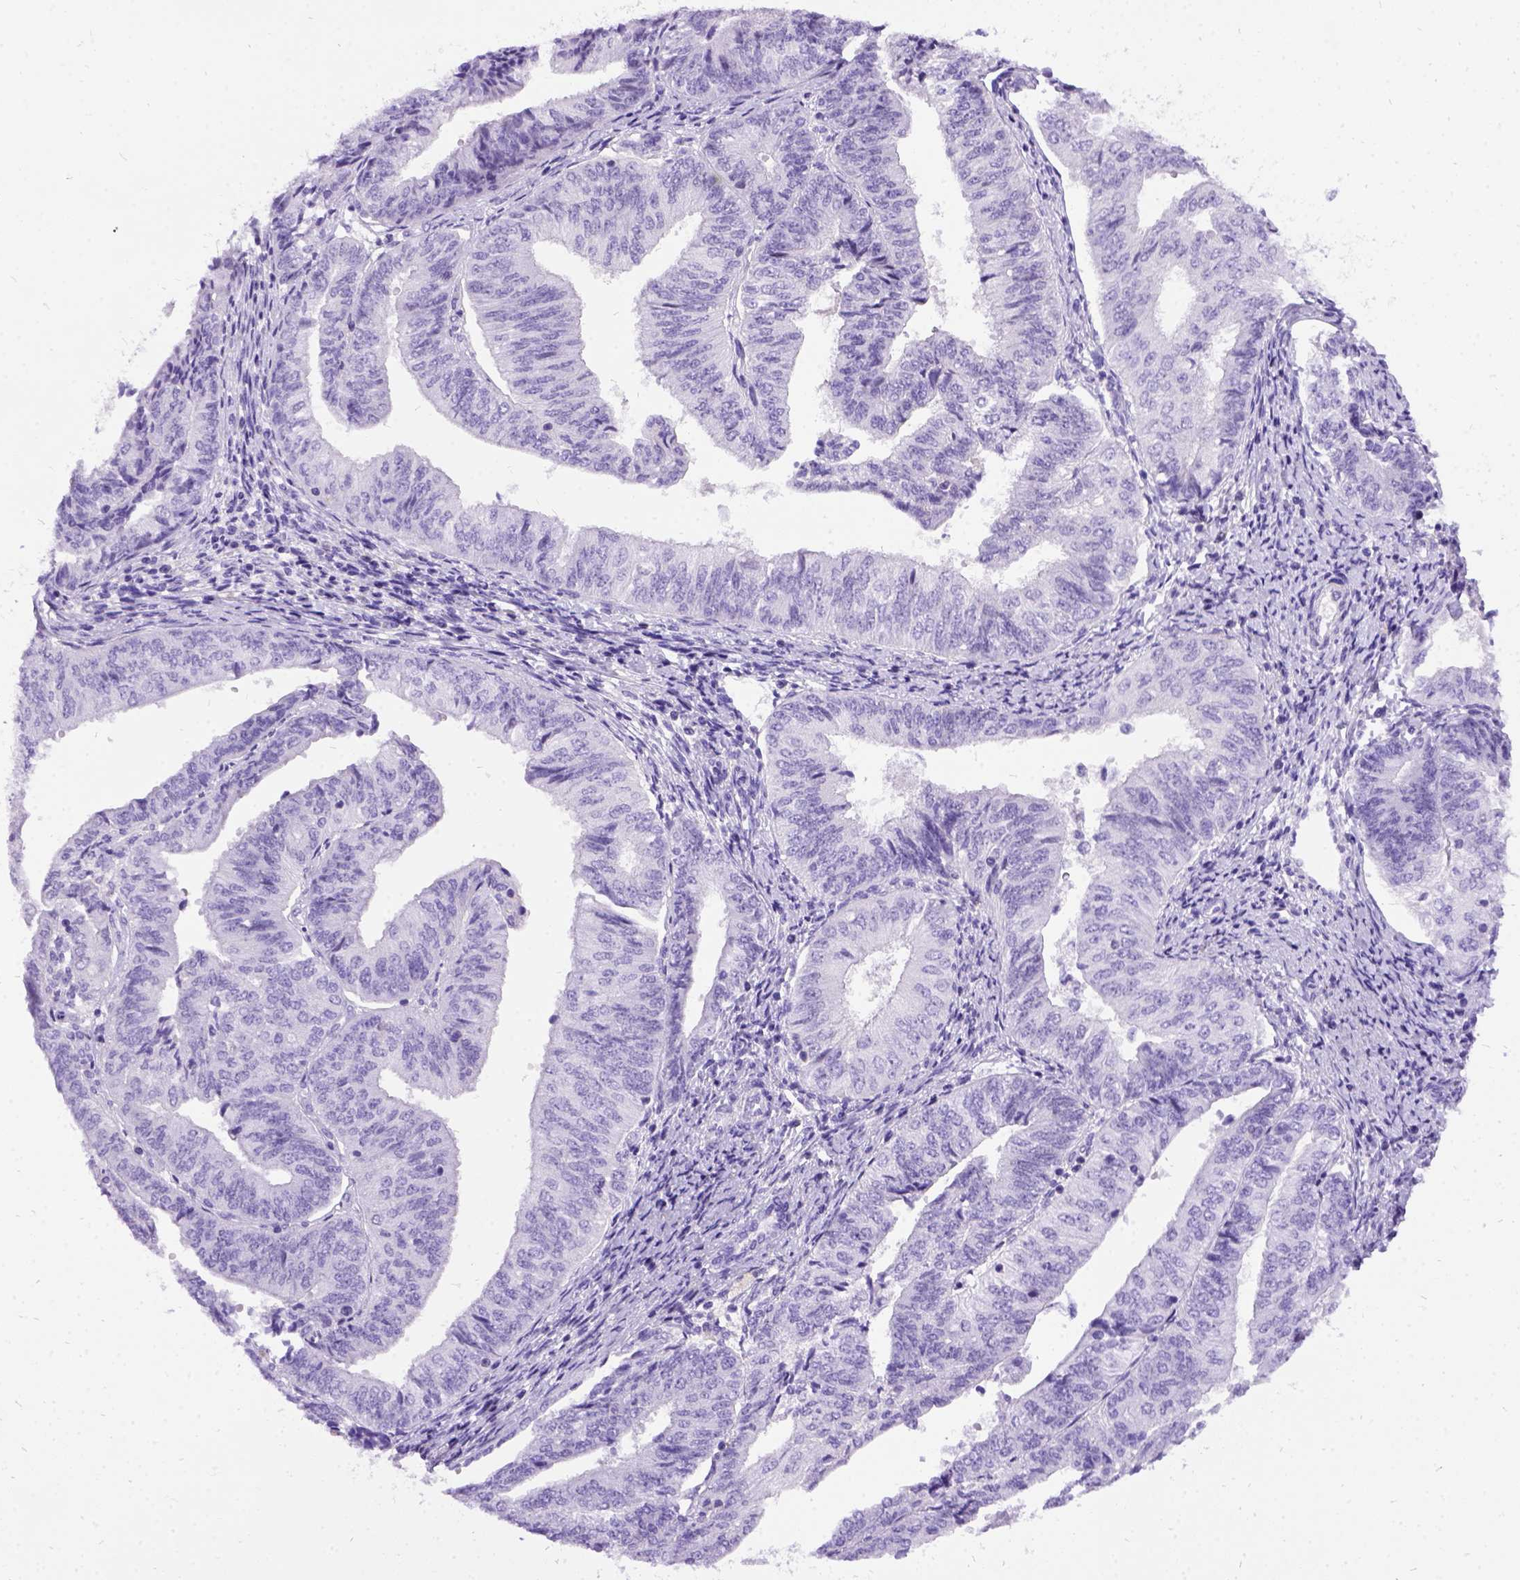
{"staining": {"intensity": "negative", "quantity": "none", "location": "none"}, "tissue": "endometrial cancer", "cell_type": "Tumor cells", "image_type": "cancer", "snomed": [{"axis": "morphology", "description": "Adenocarcinoma, NOS"}, {"axis": "topography", "description": "Endometrium"}], "caption": "Immunohistochemistry (IHC) histopathology image of neoplastic tissue: endometrial adenocarcinoma stained with DAB (3,3'-diaminobenzidine) demonstrates no significant protein staining in tumor cells.", "gene": "PRG2", "patient": {"sex": "female", "age": 58}}